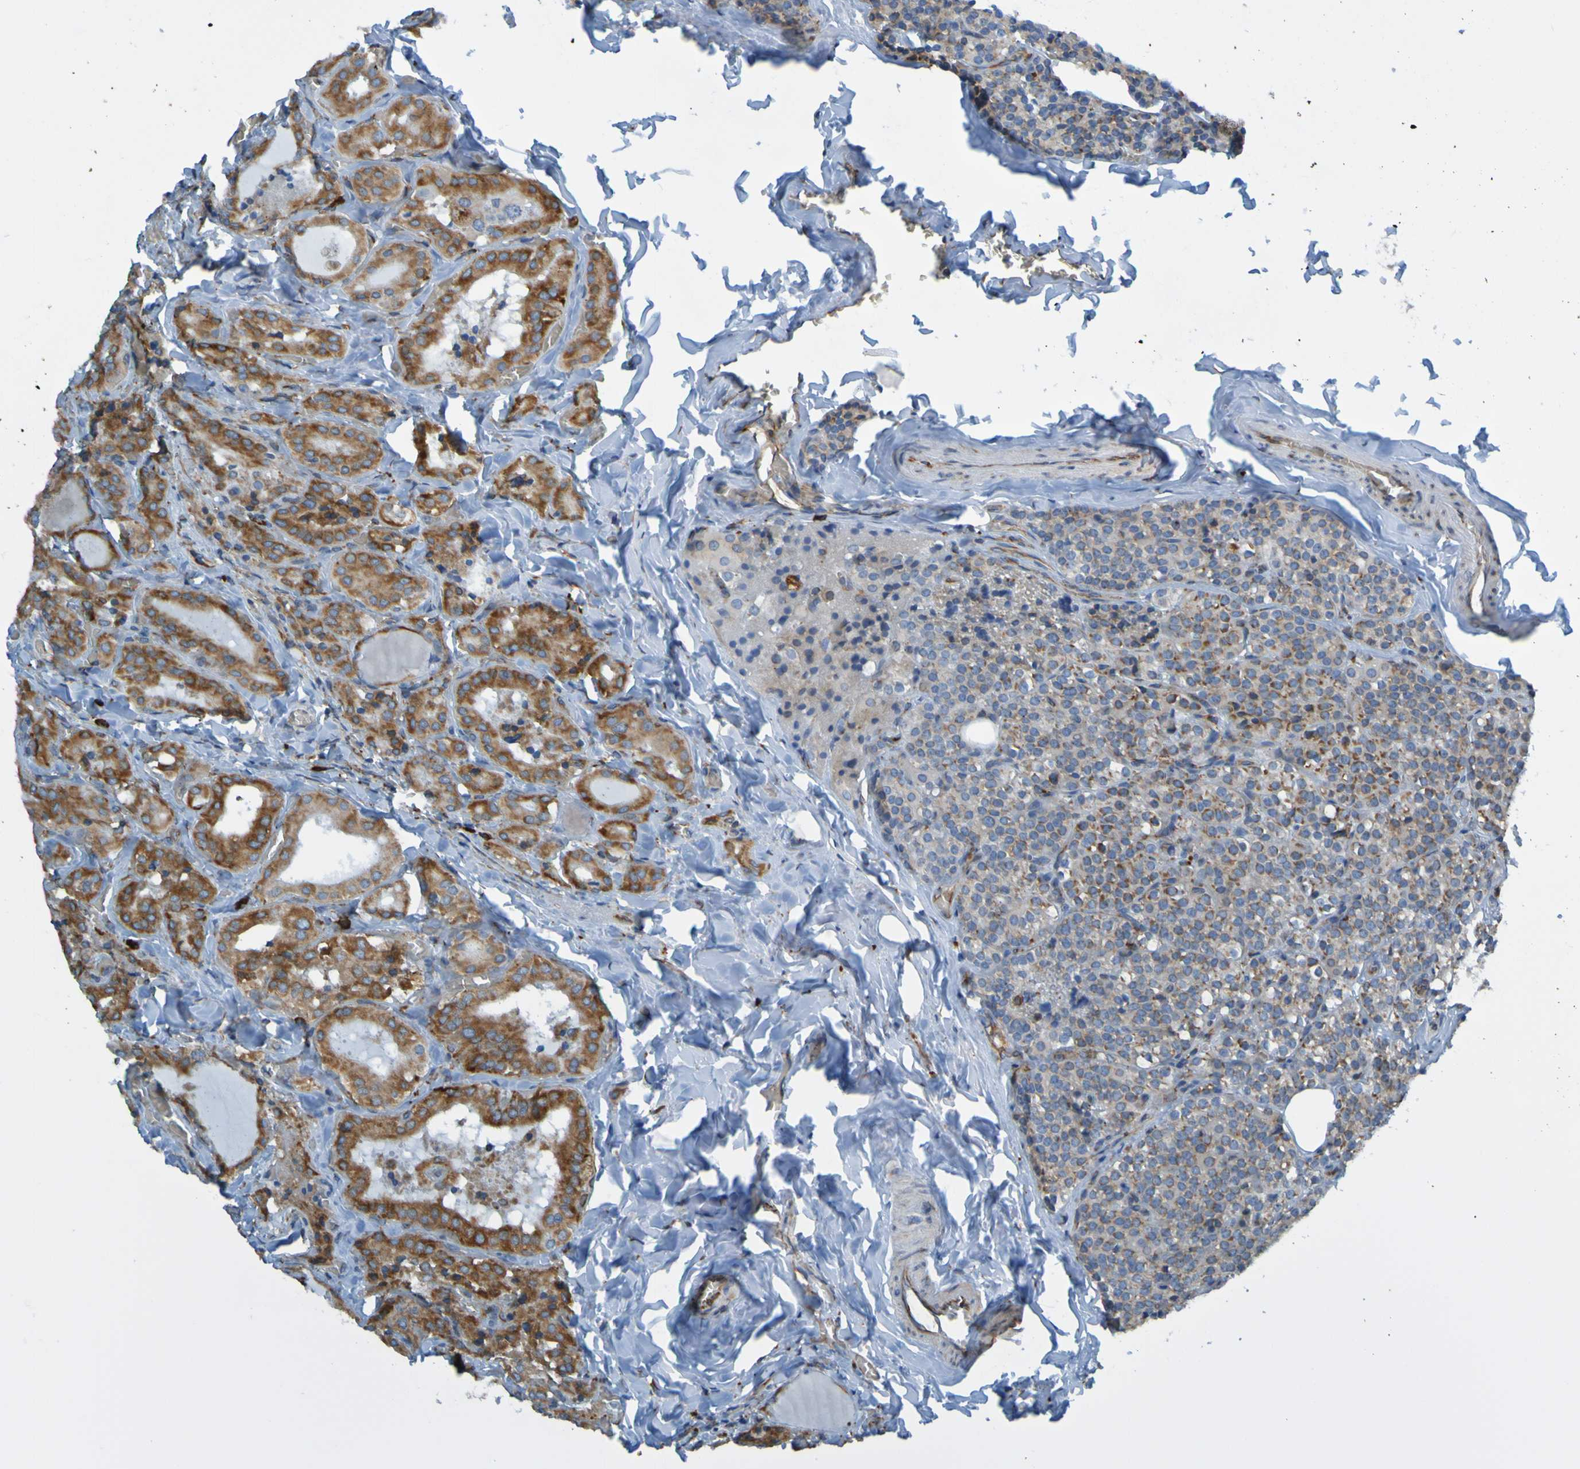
{"staining": {"intensity": "moderate", "quantity": ">75%", "location": "cytoplasmic/membranous"}, "tissue": "parathyroid gland", "cell_type": "Glandular cells", "image_type": "normal", "snomed": [{"axis": "morphology", "description": "Normal tissue, NOS"}, {"axis": "morphology", "description": "Atrophy, NOS"}, {"axis": "topography", "description": "Parathyroid gland"}], "caption": "This histopathology image shows unremarkable parathyroid gland stained with immunohistochemistry to label a protein in brown. The cytoplasmic/membranous of glandular cells show moderate positivity for the protein. Nuclei are counter-stained blue.", "gene": "SSR1", "patient": {"sex": "female", "age": 54}}